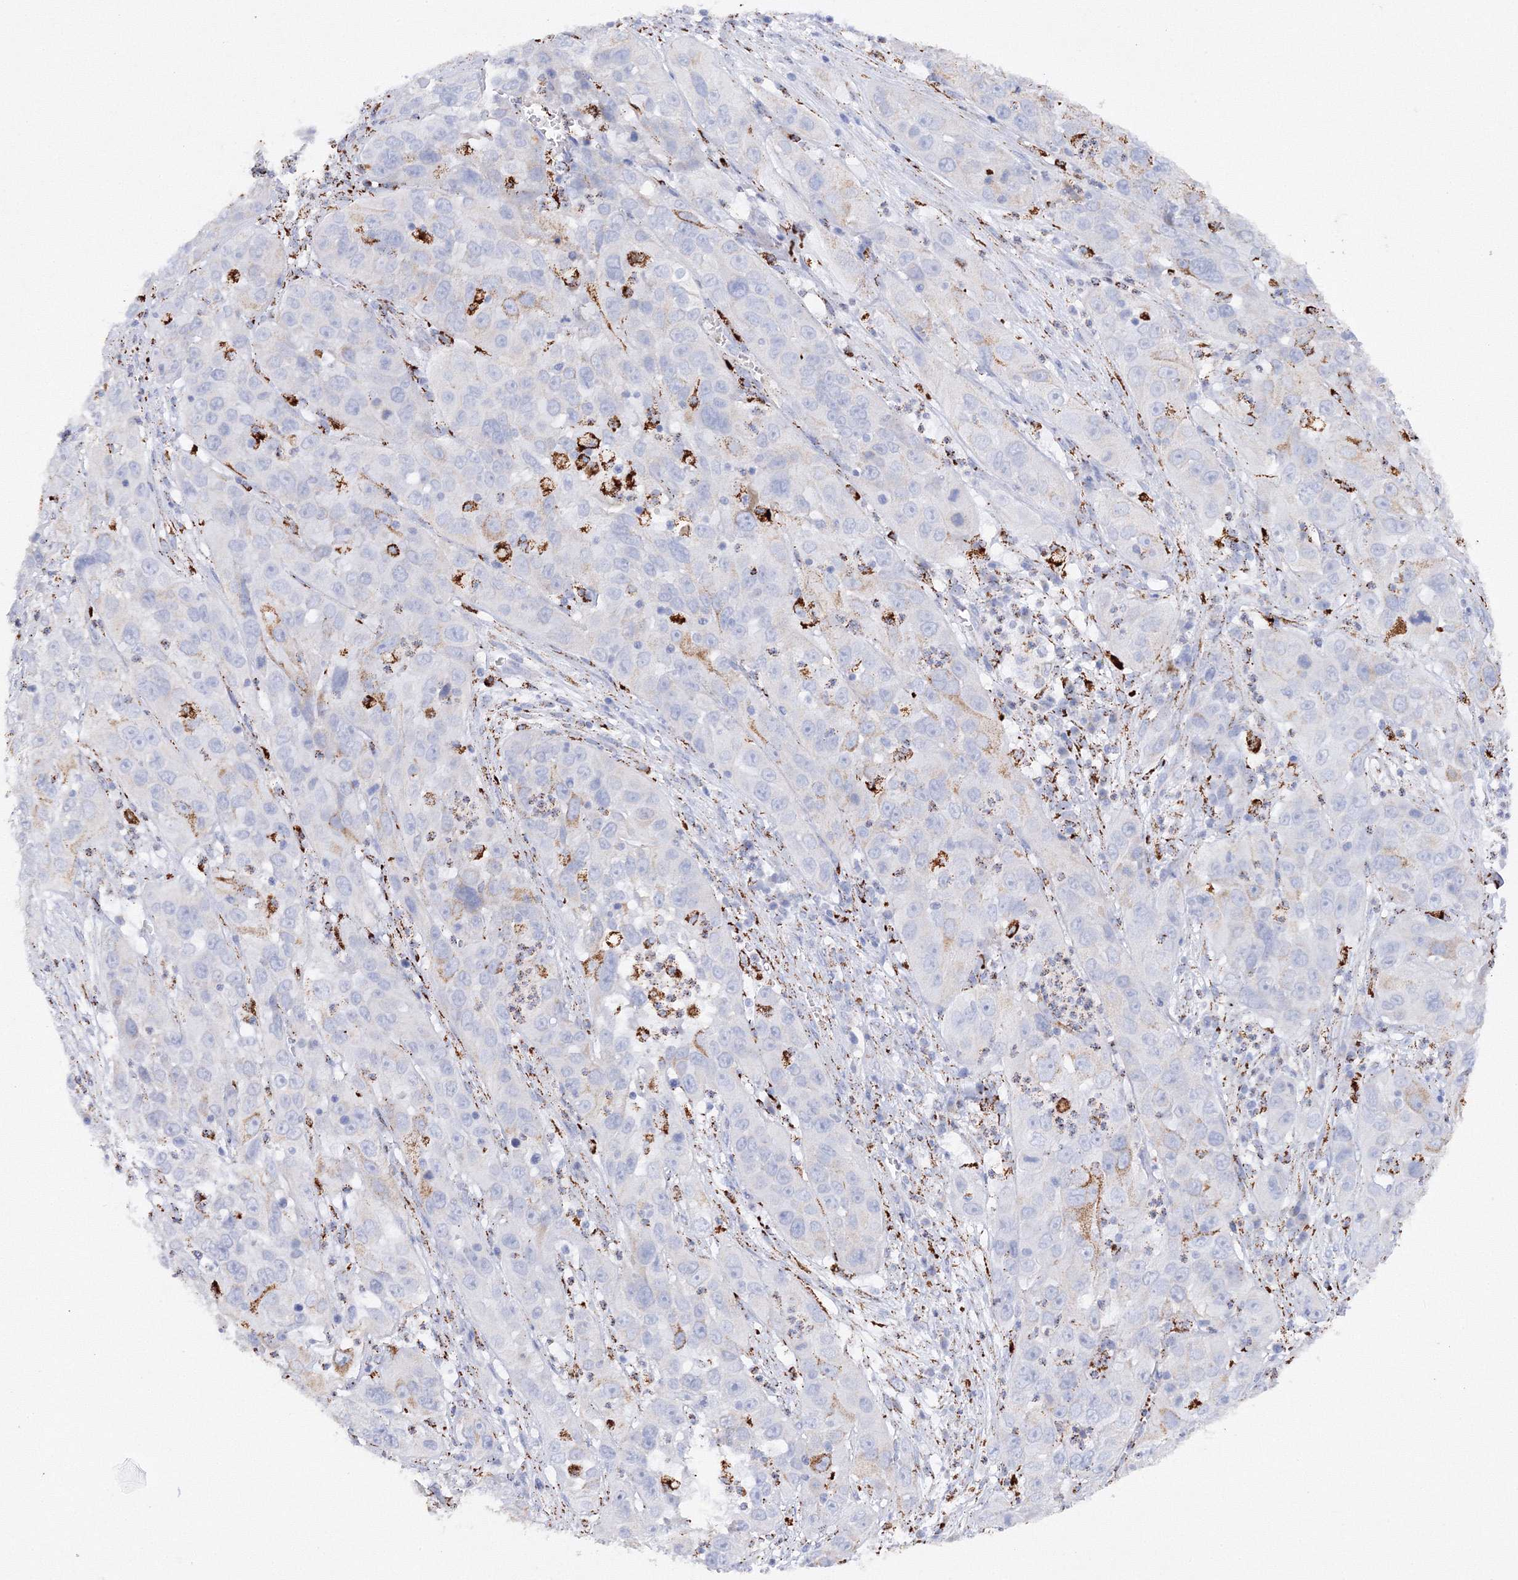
{"staining": {"intensity": "negative", "quantity": "none", "location": "none"}, "tissue": "cervical cancer", "cell_type": "Tumor cells", "image_type": "cancer", "snomed": [{"axis": "morphology", "description": "Squamous cell carcinoma, NOS"}, {"axis": "topography", "description": "Cervix"}], "caption": "There is no significant positivity in tumor cells of cervical cancer (squamous cell carcinoma).", "gene": "MERTK", "patient": {"sex": "female", "age": 32}}